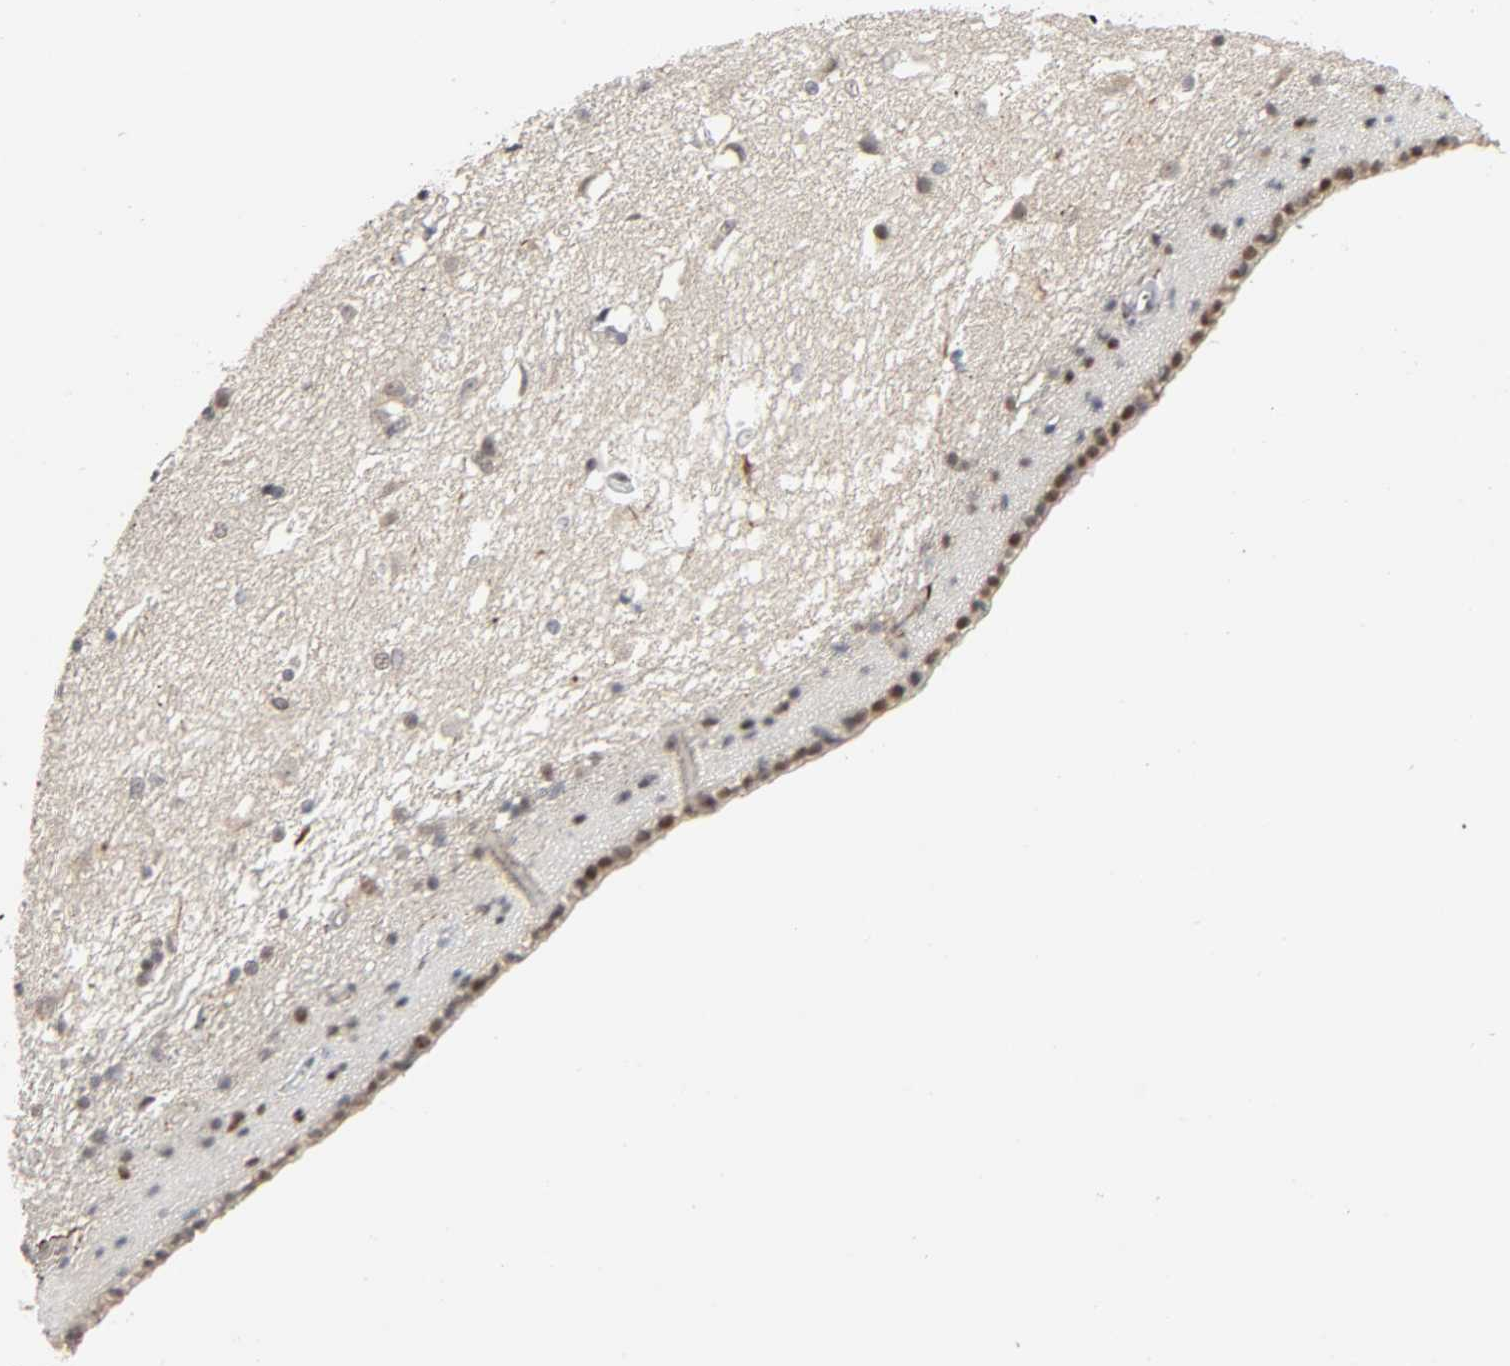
{"staining": {"intensity": "weak", "quantity": "25%-75%", "location": "nuclear"}, "tissue": "caudate", "cell_type": "Glial cells", "image_type": "normal", "snomed": [{"axis": "morphology", "description": "Normal tissue, NOS"}, {"axis": "topography", "description": "Lateral ventricle wall"}], "caption": "Unremarkable caudate shows weak nuclear positivity in about 25%-75% of glial cells (Brightfield microscopy of DAB IHC at high magnification)..", "gene": "ZNF222", "patient": {"sex": "female", "age": 19}}